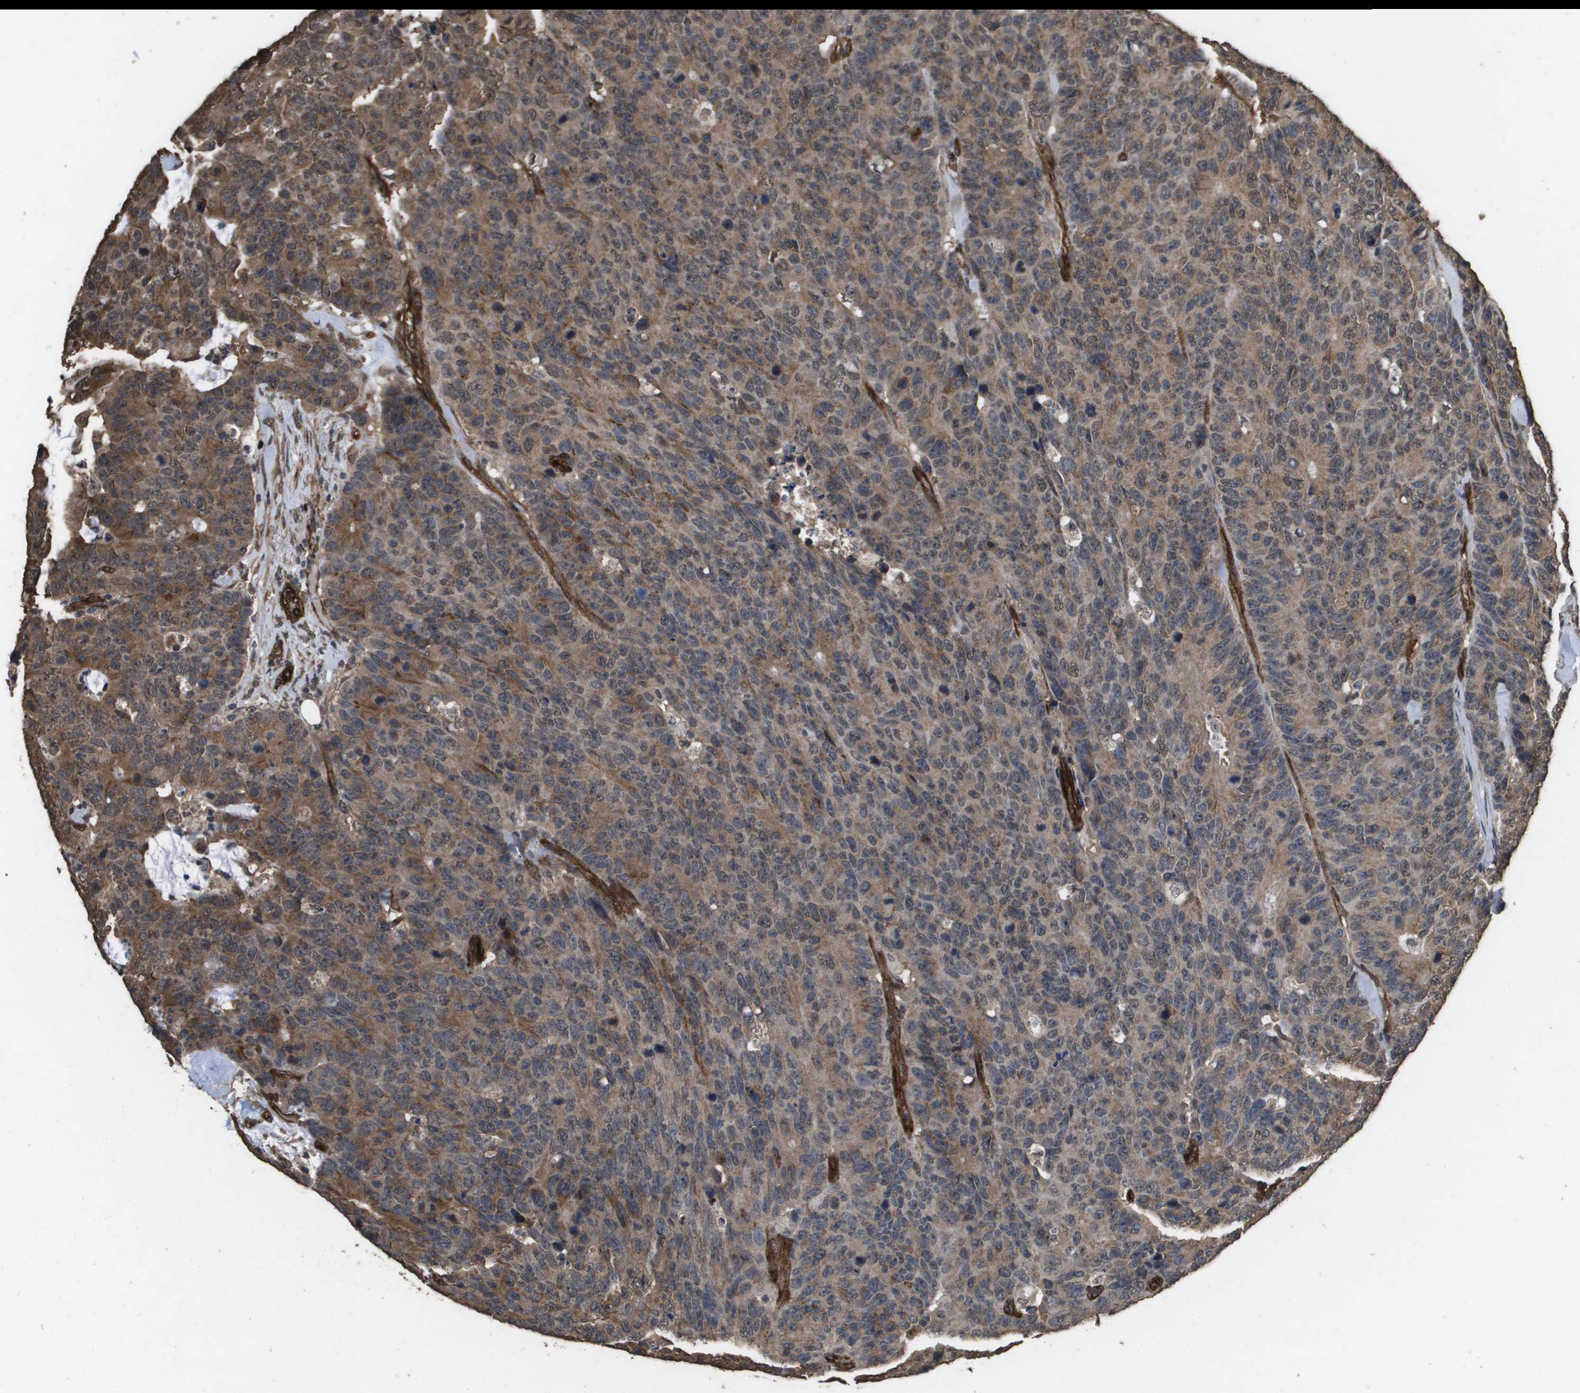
{"staining": {"intensity": "moderate", "quantity": ">75%", "location": "cytoplasmic/membranous,nuclear"}, "tissue": "colorectal cancer", "cell_type": "Tumor cells", "image_type": "cancer", "snomed": [{"axis": "morphology", "description": "Adenocarcinoma, NOS"}, {"axis": "topography", "description": "Colon"}], "caption": "Brown immunohistochemical staining in colorectal adenocarcinoma shows moderate cytoplasmic/membranous and nuclear positivity in approximately >75% of tumor cells.", "gene": "AAMP", "patient": {"sex": "female", "age": 86}}